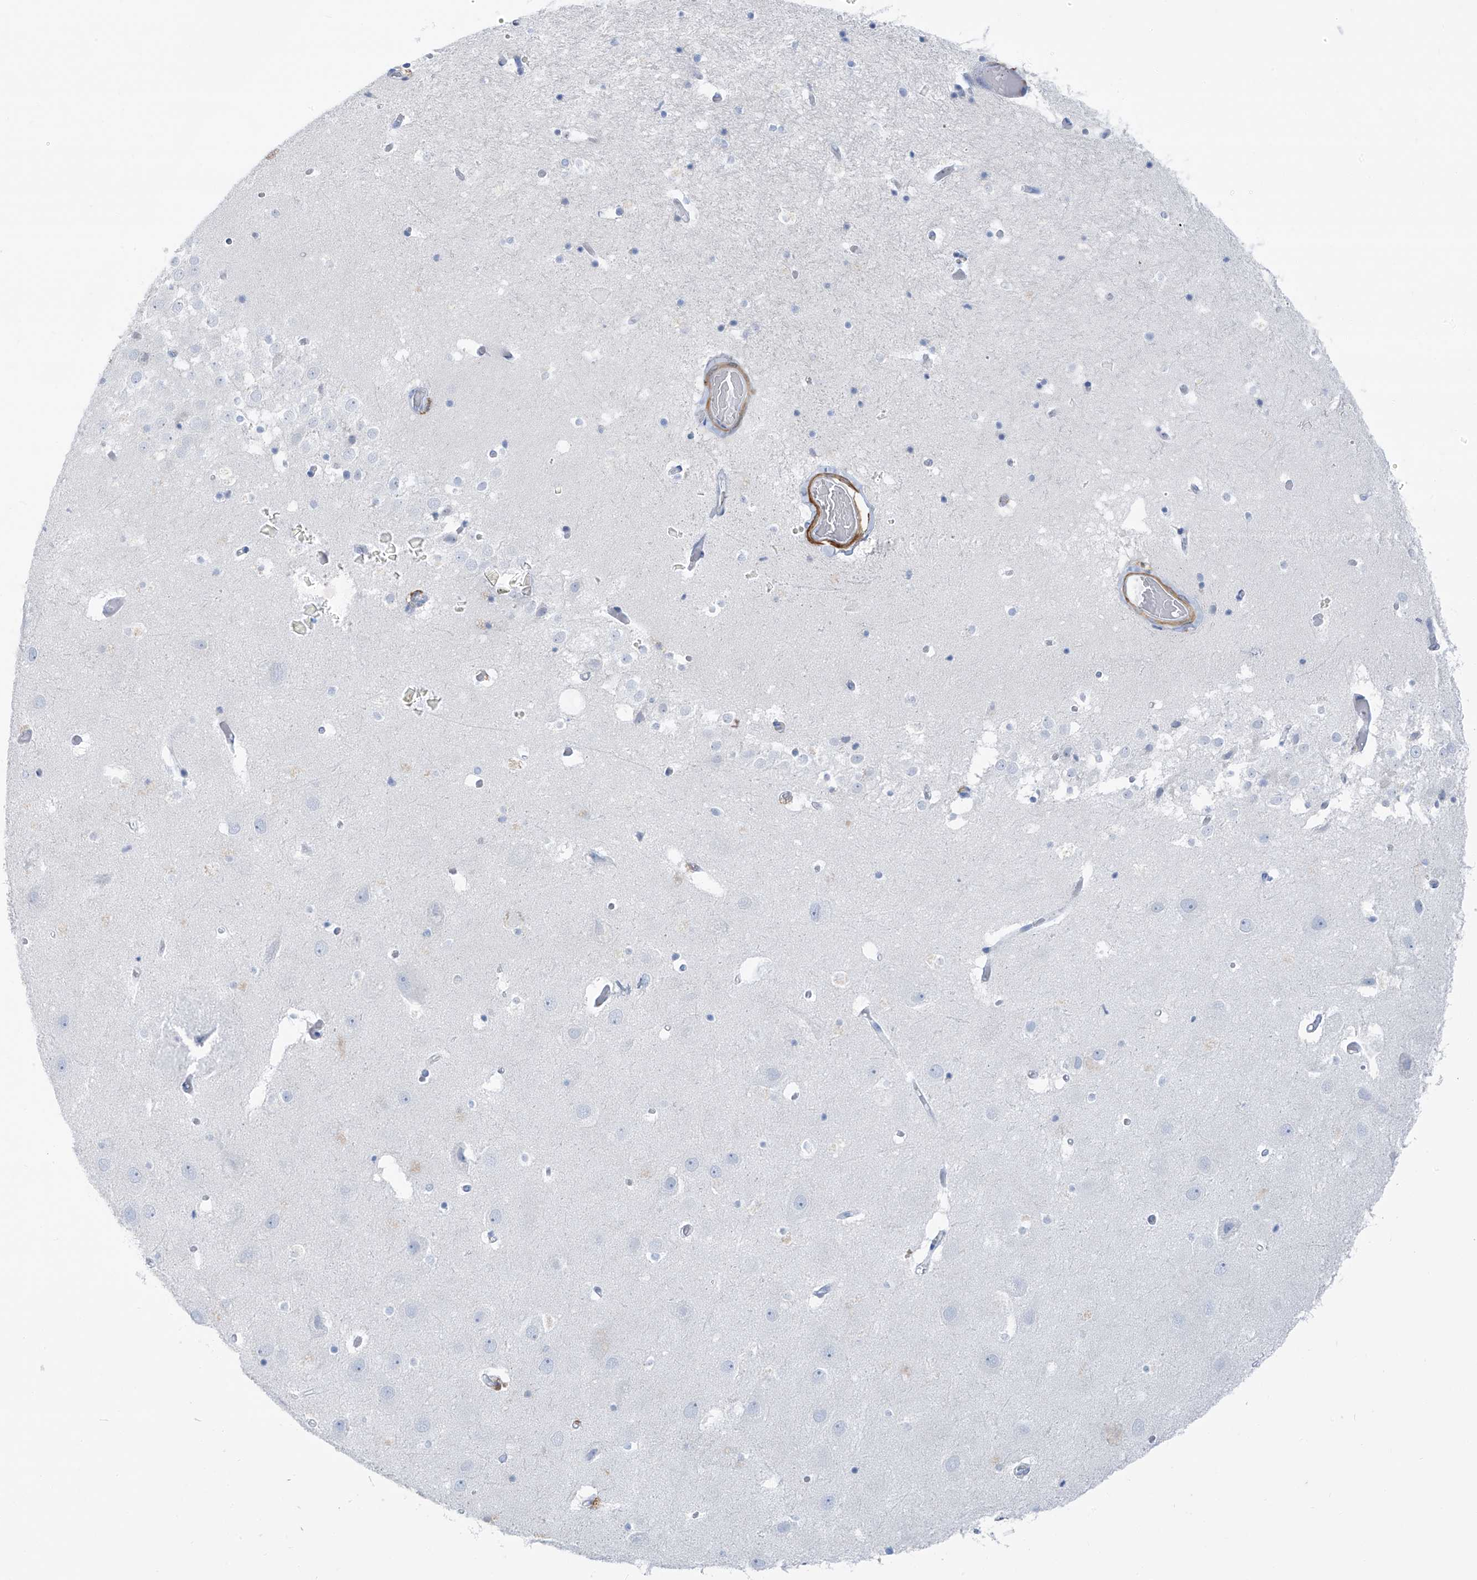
{"staining": {"intensity": "negative", "quantity": "none", "location": "none"}, "tissue": "hippocampus", "cell_type": "Glial cells", "image_type": "normal", "snomed": [{"axis": "morphology", "description": "Normal tissue, NOS"}, {"axis": "topography", "description": "Hippocampus"}], "caption": "A photomicrograph of human hippocampus is negative for staining in glial cells. Nuclei are stained in blue.", "gene": "GLMP", "patient": {"sex": "female", "age": 52}}